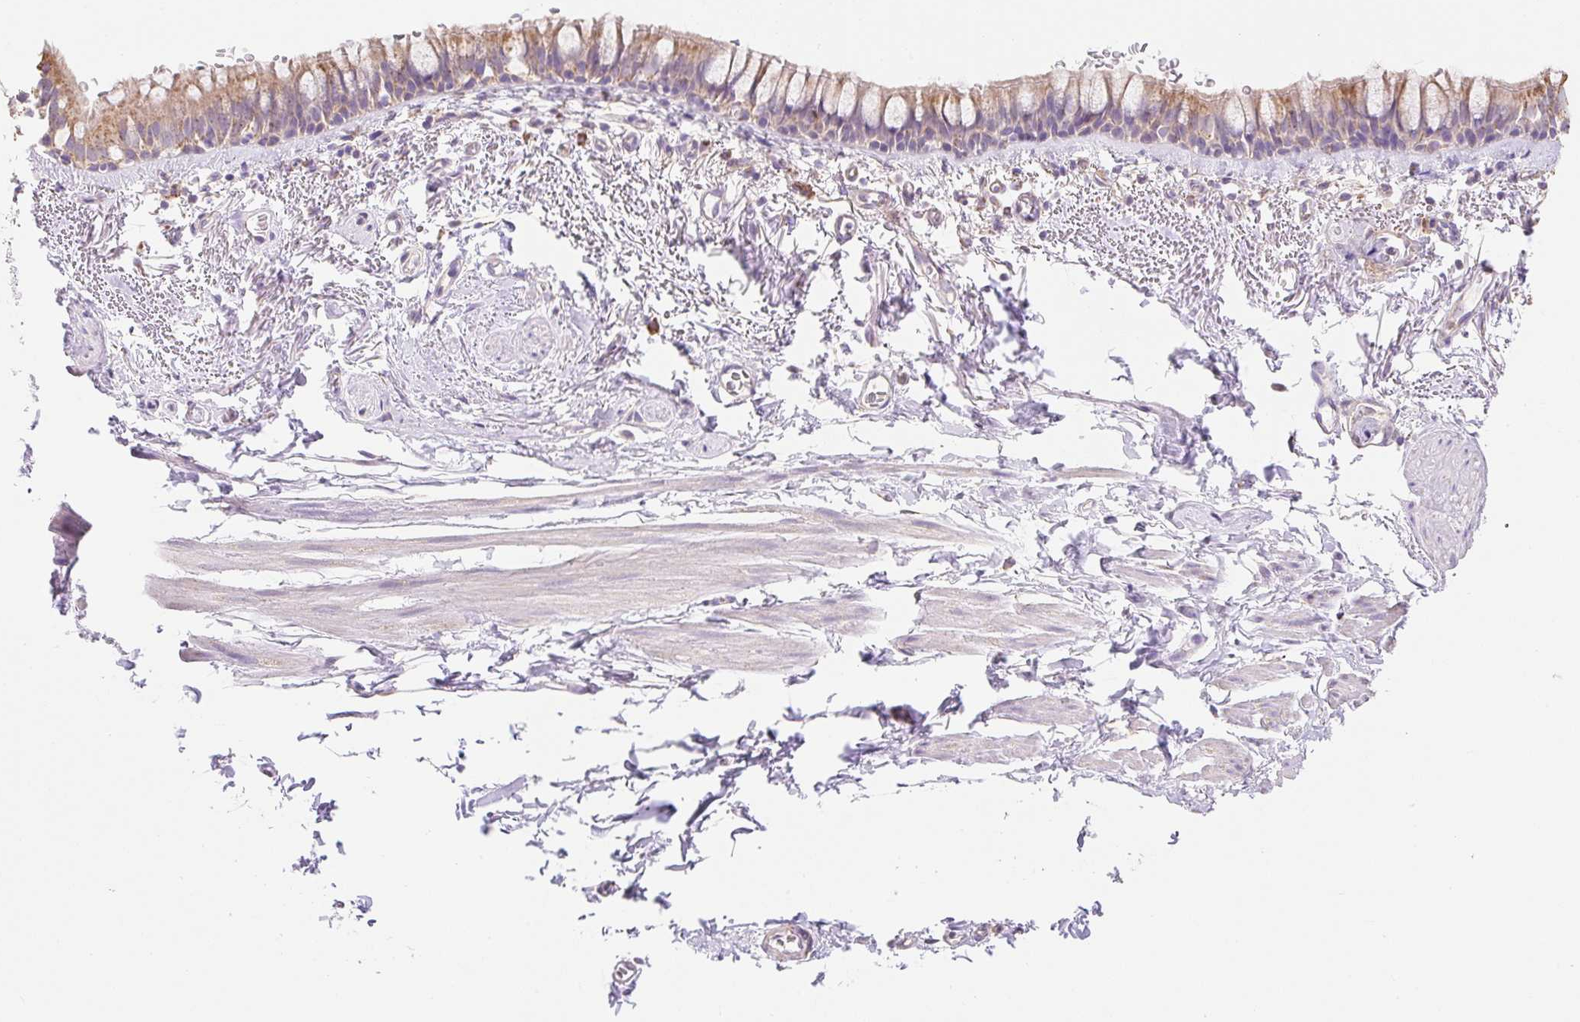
{"staining": {"intensity": "moderate", "quantity": ">75%", "location": "cytoplasmic/membranous"}, "tissue": "bronchus", "cell_type": "Respiratory epithelial cells", "image_type": "normal", "snomed": [{"axis": "morphology", "description": "Normal tissue, NOS"}, {"axis": "topography", "description": "Bronchus"}], "caption": "Immunohistochemical staining of normal human bronchus reveals >75% levels of moderate cytoplasmic/membranous protein expression in approximately >75% of respiratory epithelial cells.", "gene": "DHX35", "patient": {"sex": "male", "age": 67}}